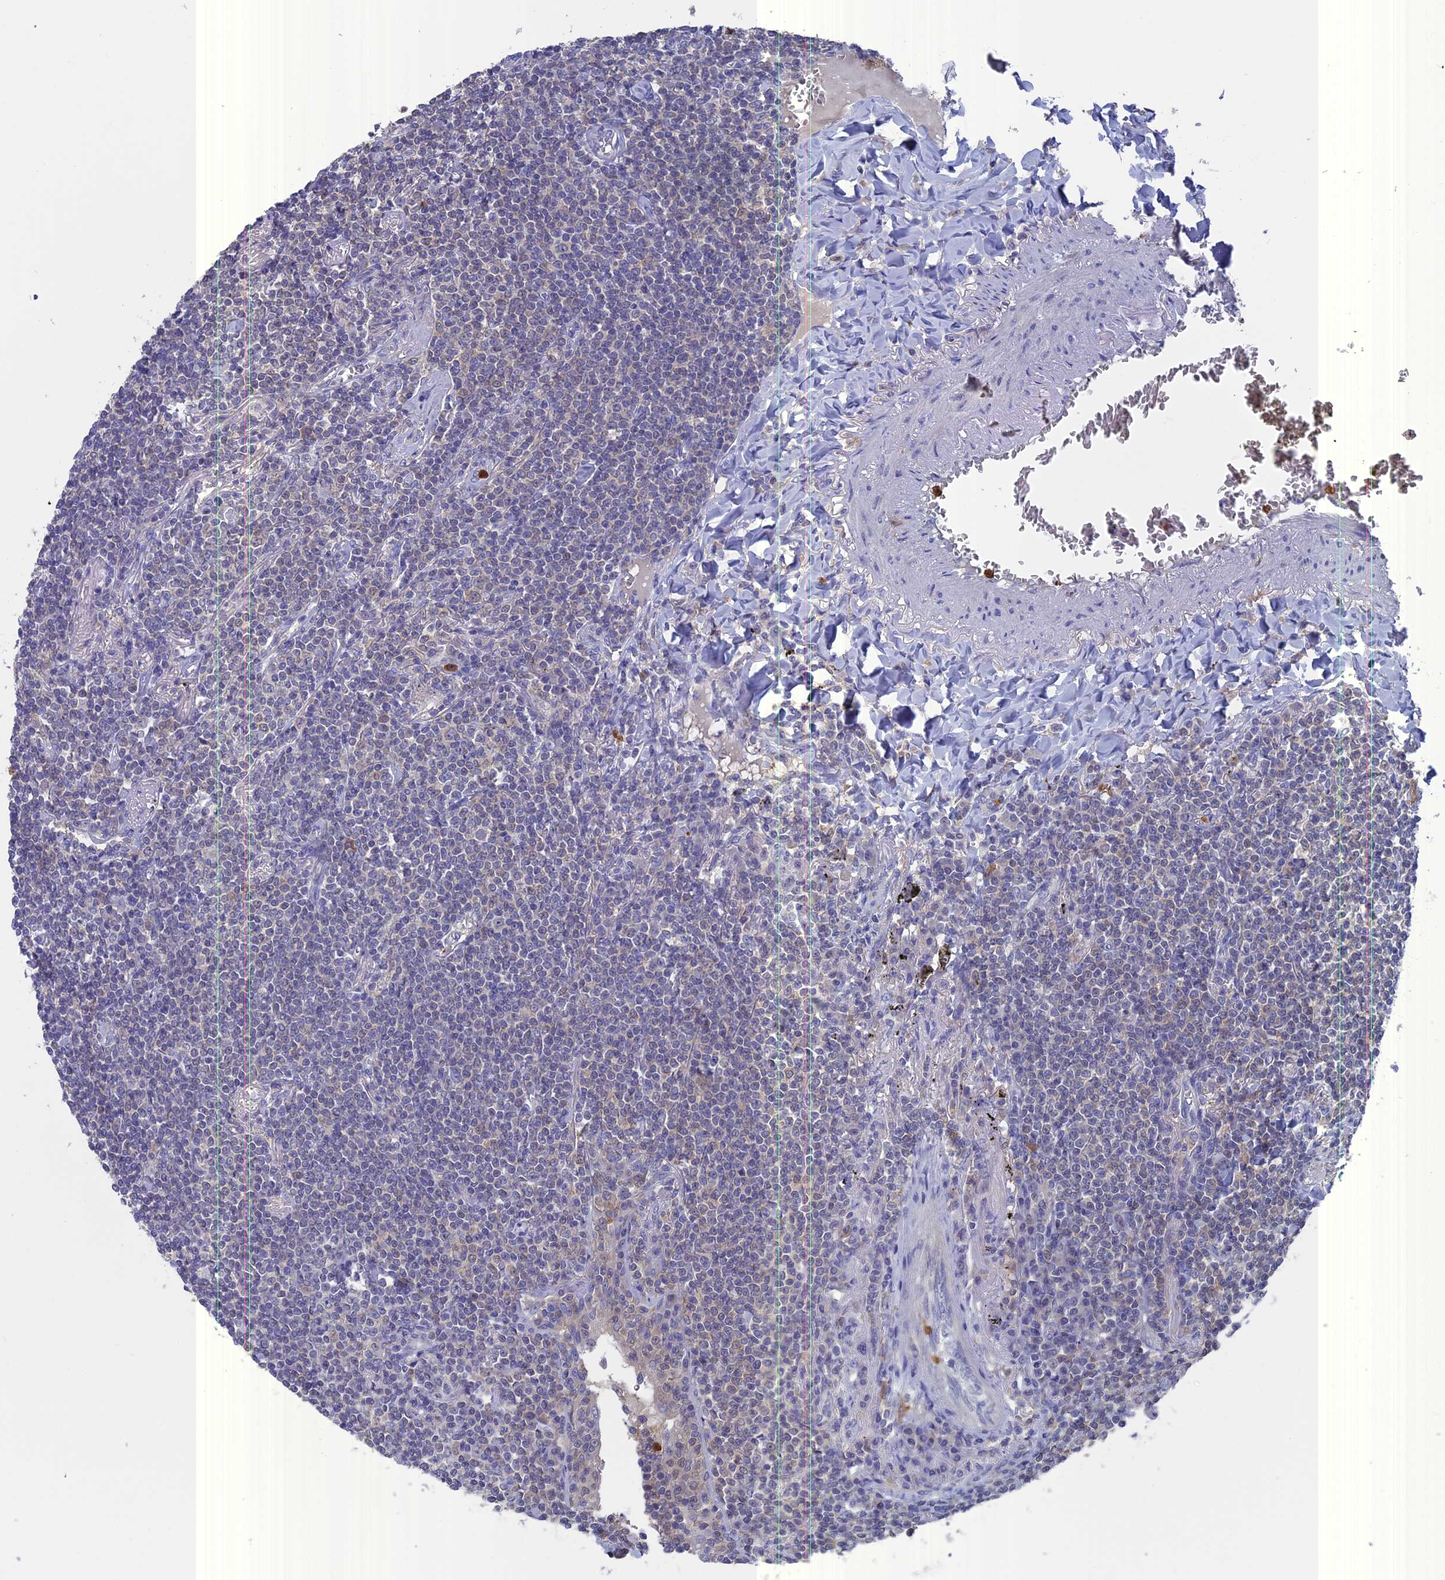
{"staining": {"intensity": "negative", "quantity": "none", "location": "none"}, "tissue": "lymphoma", "cell_type": "Tumor cells", "image_type": "cancer", "snomed": [{"axis": "morphology", "description": "Malignant lymphoma, non-Hodgkin's type, Low grade"}, {"axis": "topography", "description": "Lung"}], "caption": "The histopathology image demonstrates no significant staining in tumor cells of lymphoma.", "gene": "NCF4", "patient": {"sex": "female", "age": 71}}